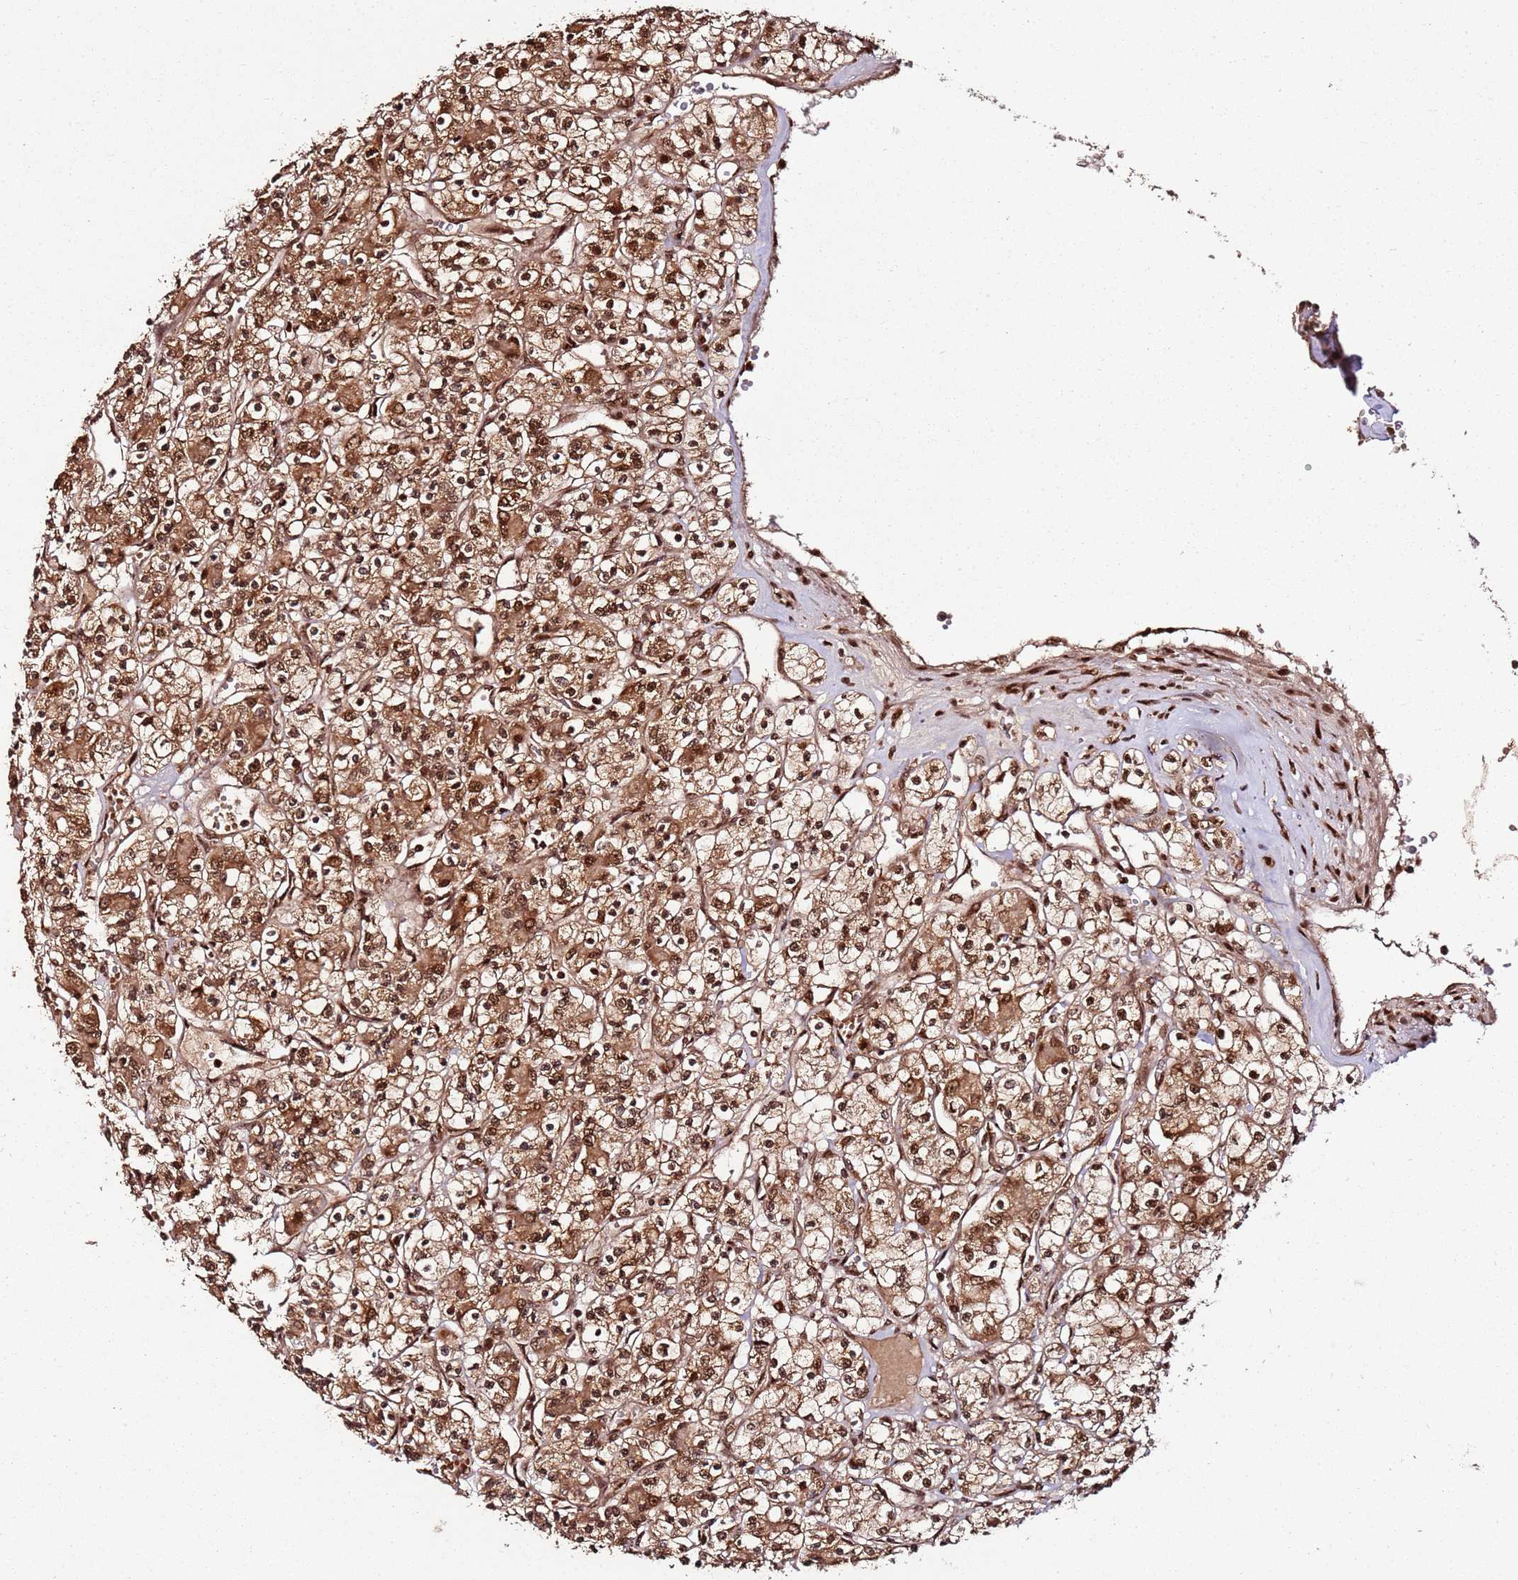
{"staining": {"intensity": "strong", "quantity": ">75%", "location": "cytoplasmic/membranous,nuclear"}, "tissue": "renal cancer", "cell_type": "Tumor cells", "image_type": "cancer", "snomed": [{"axis": "morphology", "description": "Adenocarcinoma, NOS"}, {"axis": "topography", "description": "Kidney"}], "caption": "The histopathology image reveals a brown stain indicating the presence of a protein in the cytoplasmic/membranous and nuclear of tumor cells in renal cancer (adenocarcinoma). (DAB (3,3'-diaminobenzidine) = brown stain, brightfield microscopy at high magnification).", "gene": "XRN2", "patient": {"sex": "female", "age": 59}}